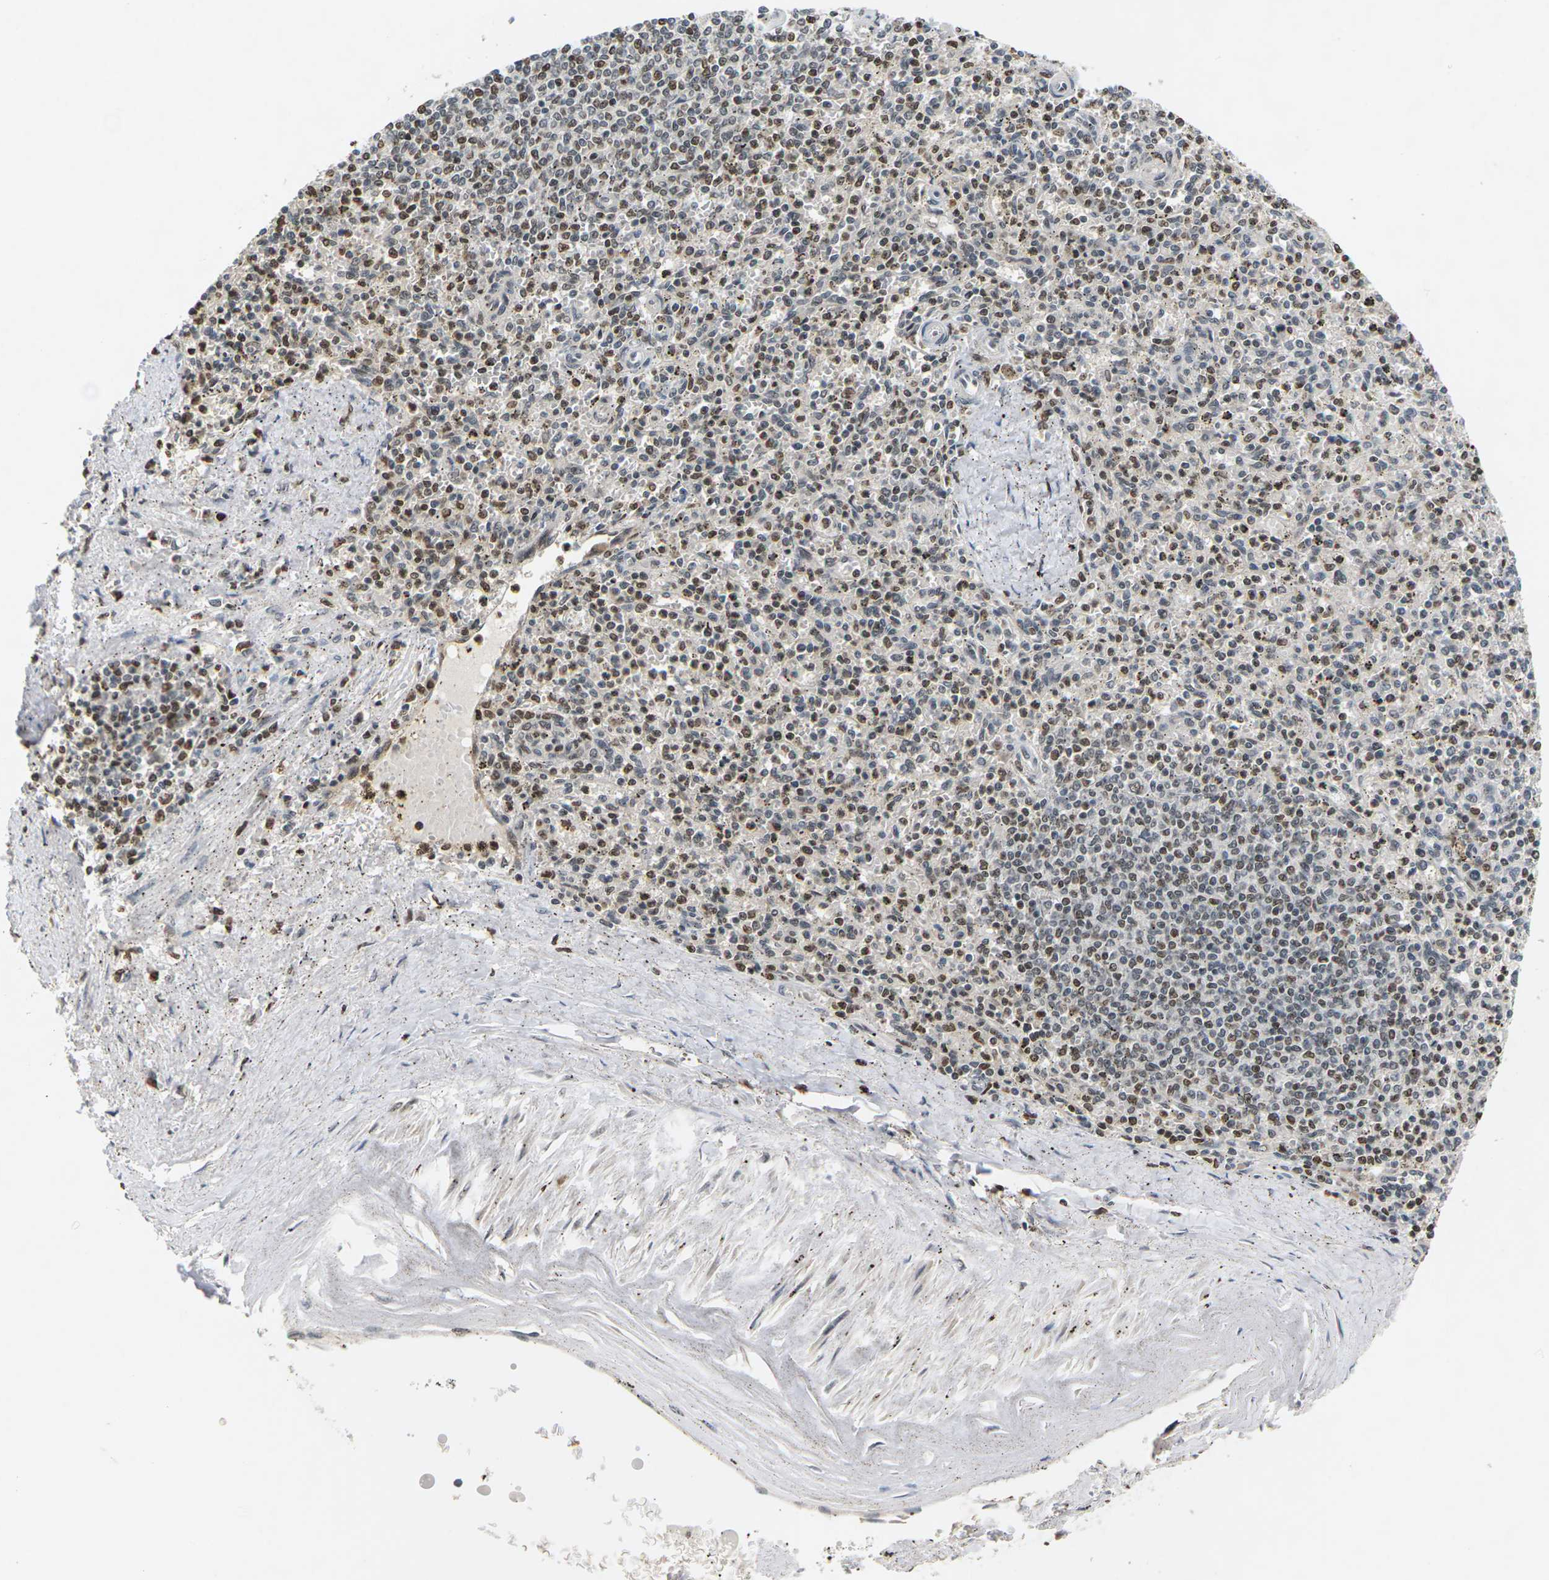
{"staining": {"intensity": "strong", "quantity": ">75%", "location": "nuclear"}, "tissue": "spleen", "cell_type": "Cells in red pulp", "image_type": "normal", "snomed": [{"axis": "morphology", "description": "Normal tissue, NOS"}, {"axis": "topography", "description": "Spleen"}], "caption": "Protein expression analysis of benign human spleen reveals strong nuclear expression in about >75% of cells in red pulp. The staining was performed using DAB (3,3'-diaminobenzidine) to visualize the protein expression in brown, while the nuclei were stained in blue with hematoxylin (Magnification: 20x).", "gene": "NELFA", "patient": {"sex": "male", "age": 72}}